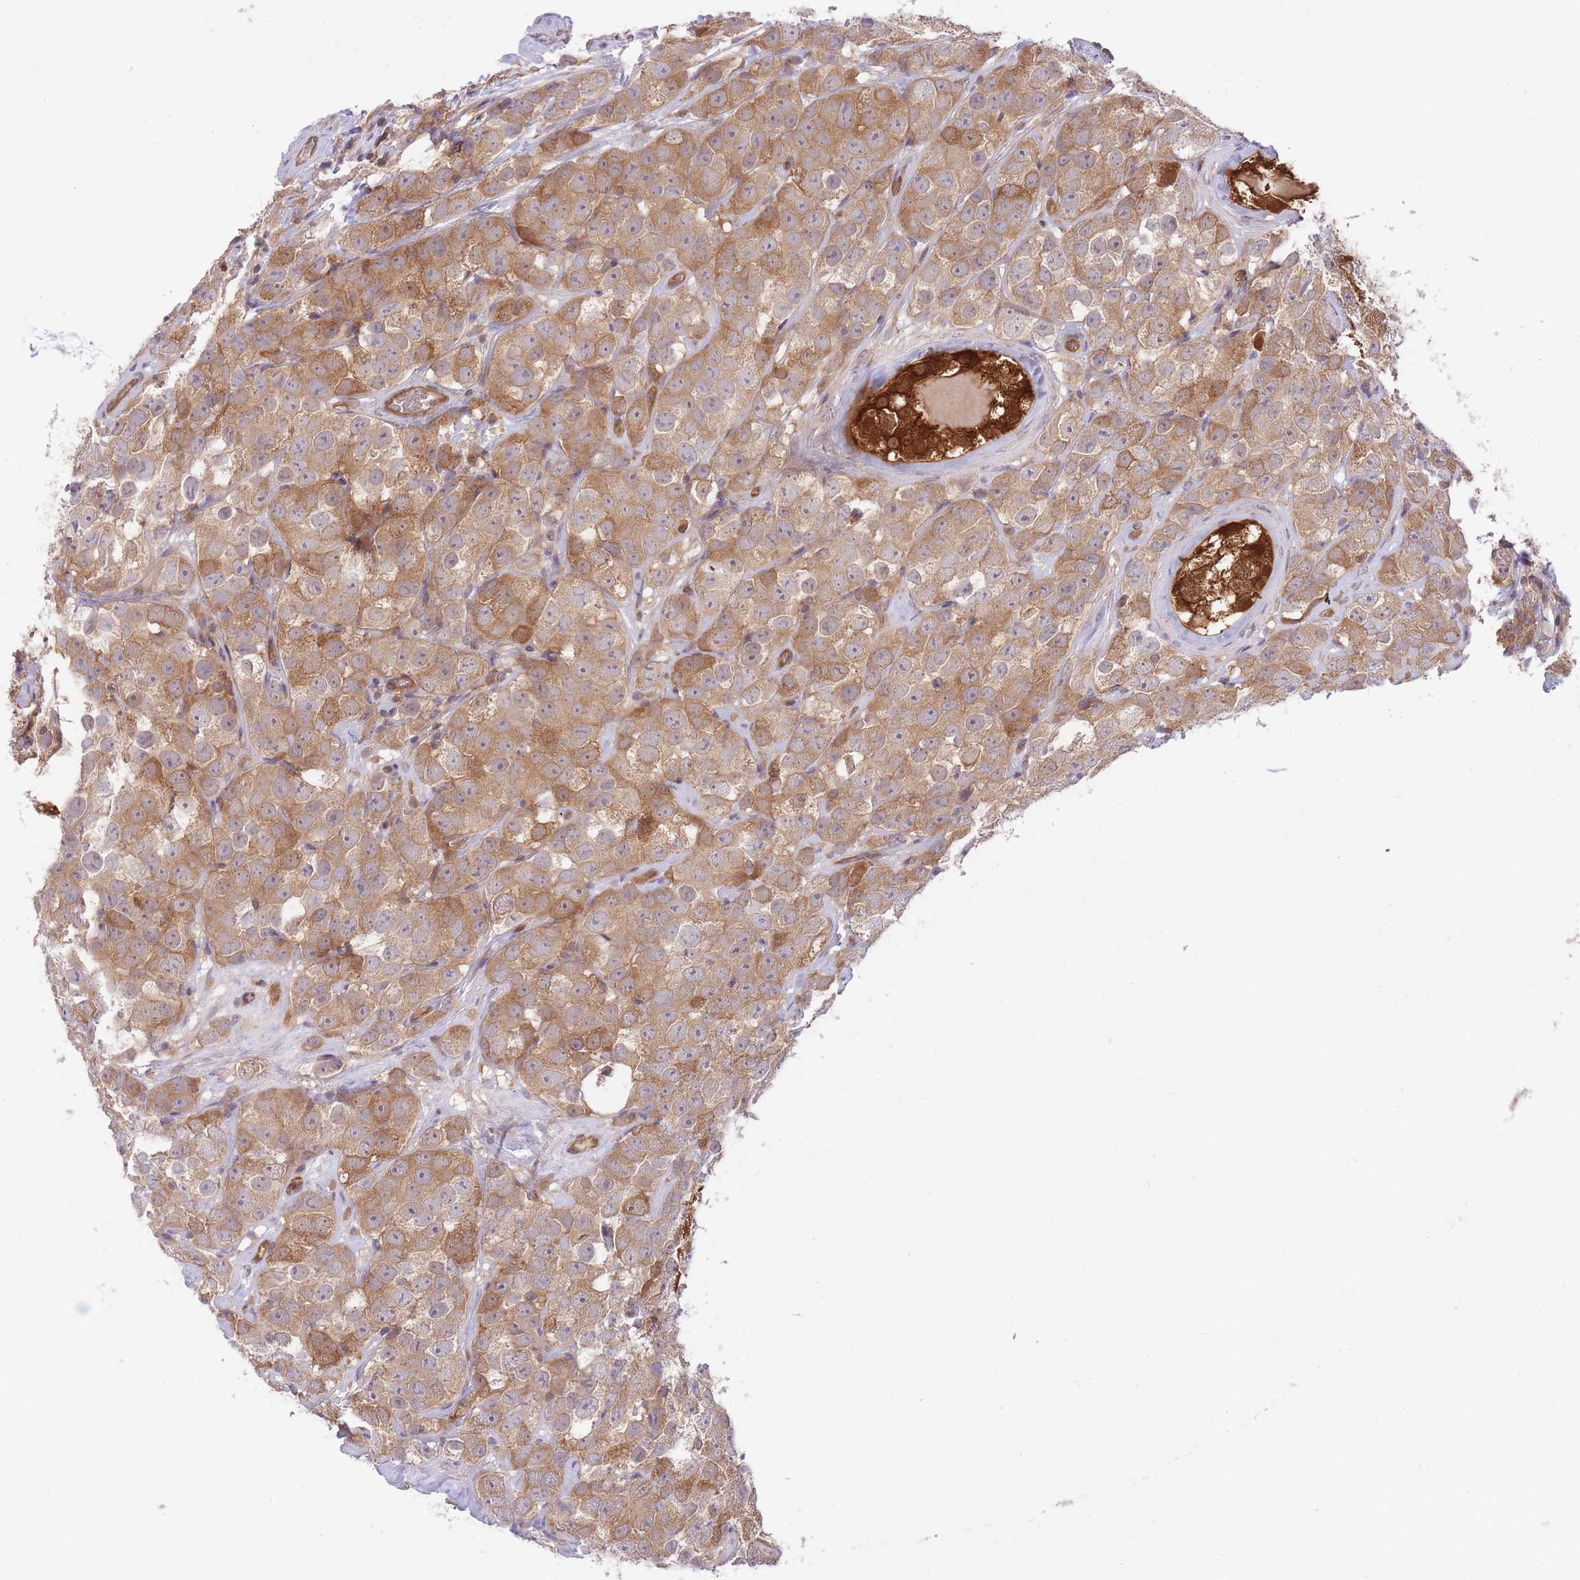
{"staining": {"intensity": "moderate", "quantity": ">75%", "location": "cytoplasmic/membranous"}, "tissue": "testis cancer", "cell_type": "Tumor cells", "image_type": "cancer", "snomed": [{"axis": "morphology", "description": "Seminoma, NOS"}, {"axis": "topography", "description": "Testis"}], "caption": "Moderate cytoplasmic/membranous protein expression is seen in about >75% of tumor cells in seminoma (testis).", "gene": "PREP", "patient": {"sex": "male", "age": 28}}